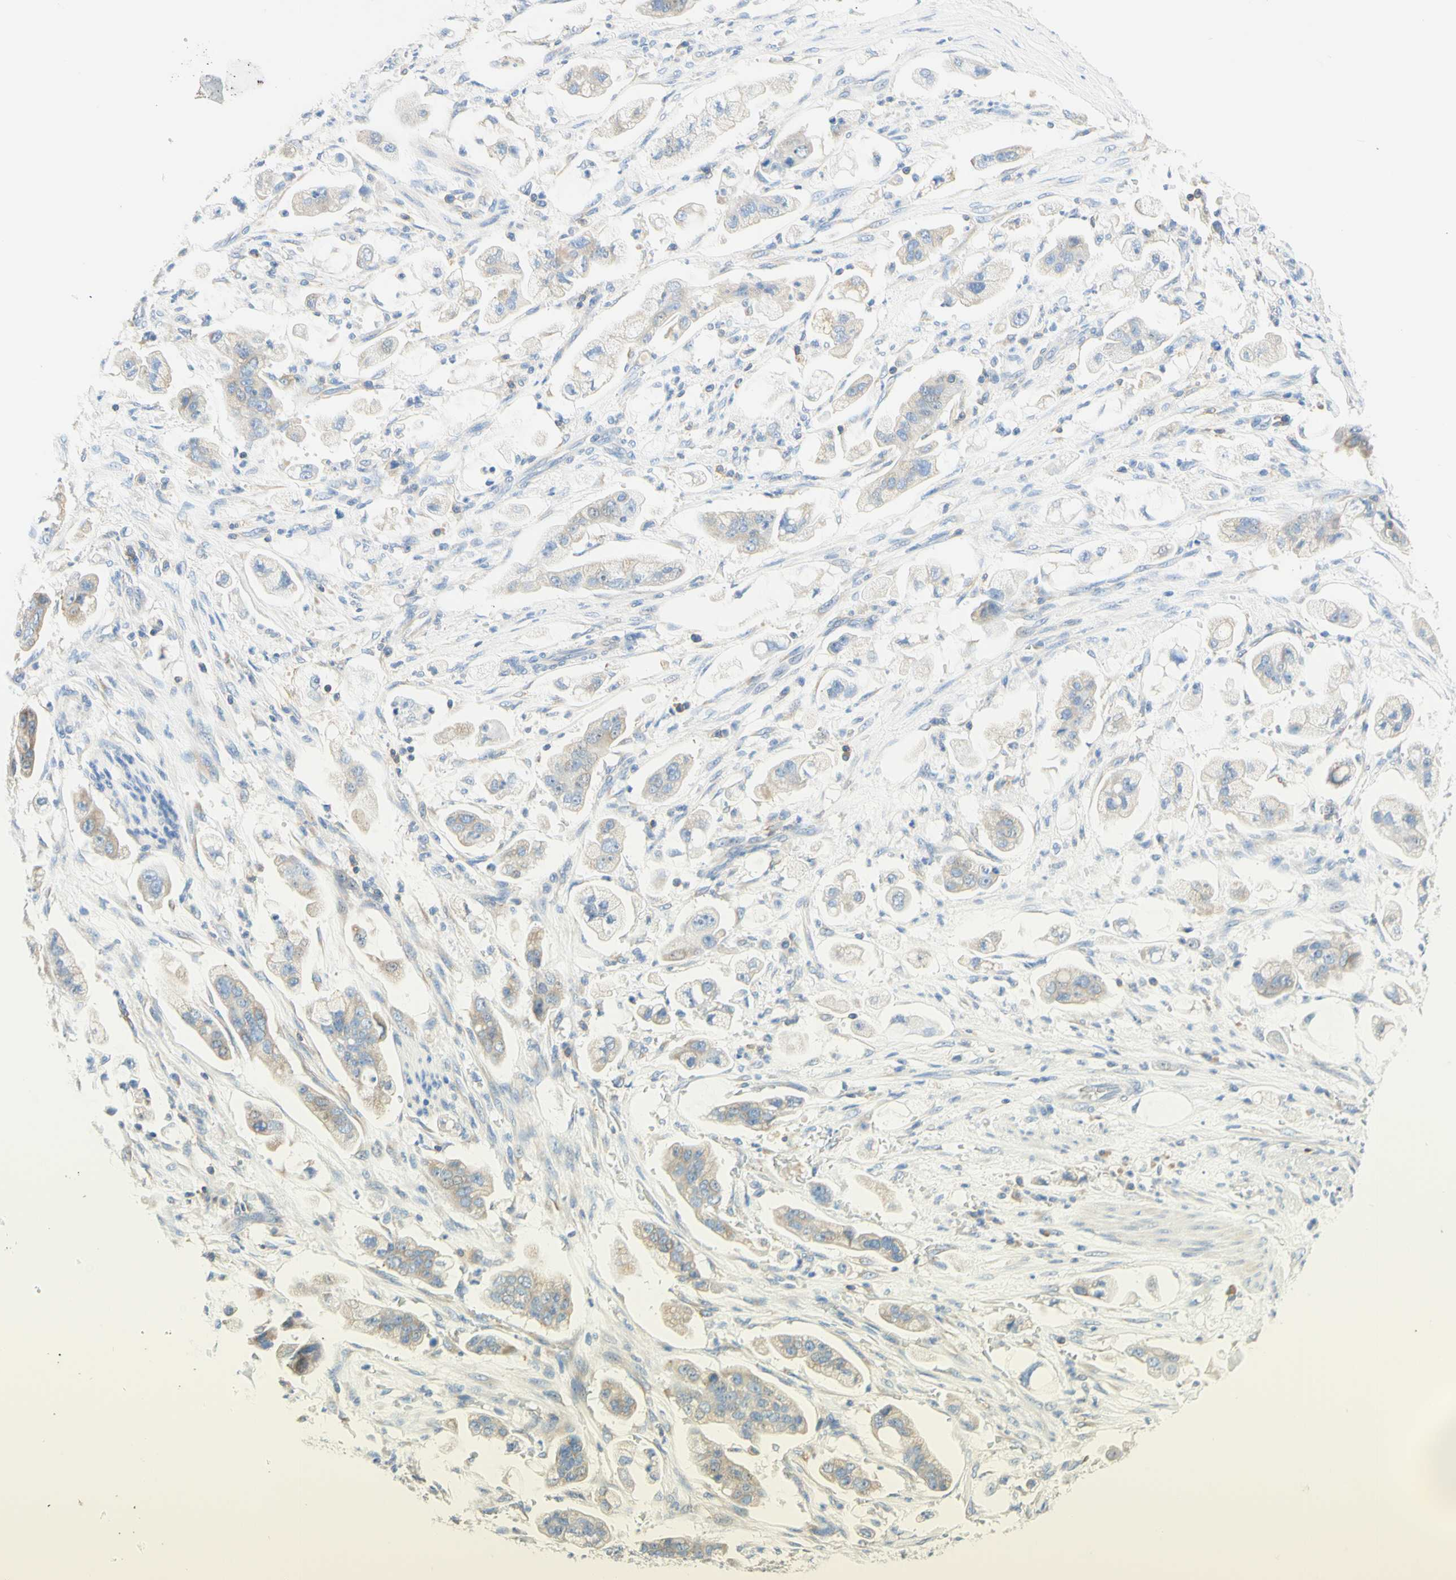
{"staining": {"intensity": "weak", "quantity": "25%-75%", "location": "cytoplasmic/membranous"}, "tissue": "stomach cancer", "cell_type": "Tumor cells", "image_type": "cancer", "snomed": [{"axis": "morphology", "description": "Adenocarcinoma, NOS"}, {"axis": "topography", "description": "Stomach"}], "caption": "Immunohistochemical staining of human stomach adenocarcinoma shows weak cytoplasmic/membranous protein expression in approximately 25%-75% of tumor cells.", "gene": "LAT", "patient": {"sex": "male", "age": 62}}